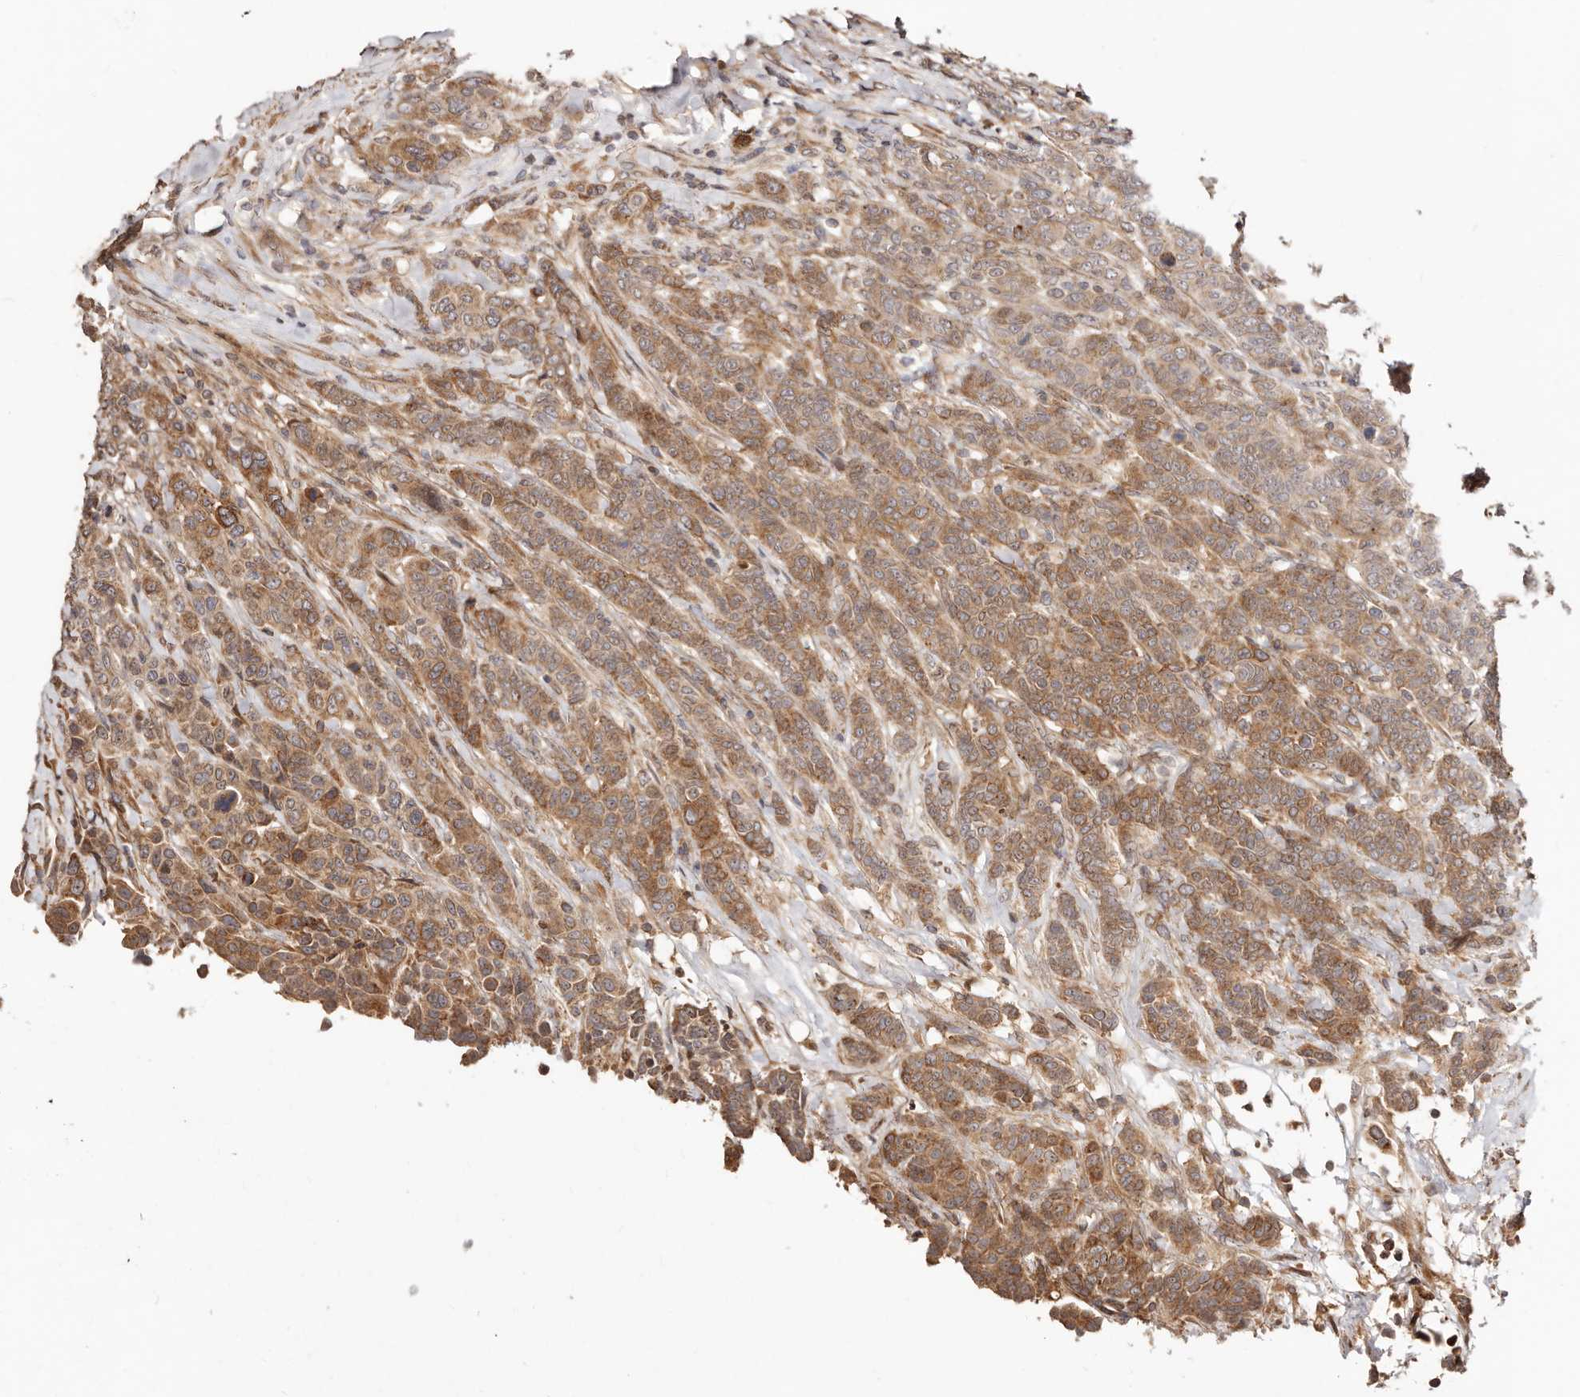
{"staining": {"intensity": "moderate", "quantity": ">75%", "location": "cytoplasmic/membranous"}, "tissue": "breast cancer", "cell_type": "Tumor cells", "image_type": "cancer", "snomed": [{"axis": "morphology", "description": "Duct carcinoma"}, {"axis": "topography", "description": "Breast"}], "caption": "Tumor cells reveal moderate cytoplasmic/membranous staining in approximately >75% of cells in breast cancer.", "gene": "APOL6", "patient": {"sex": "female", "age": 37}}